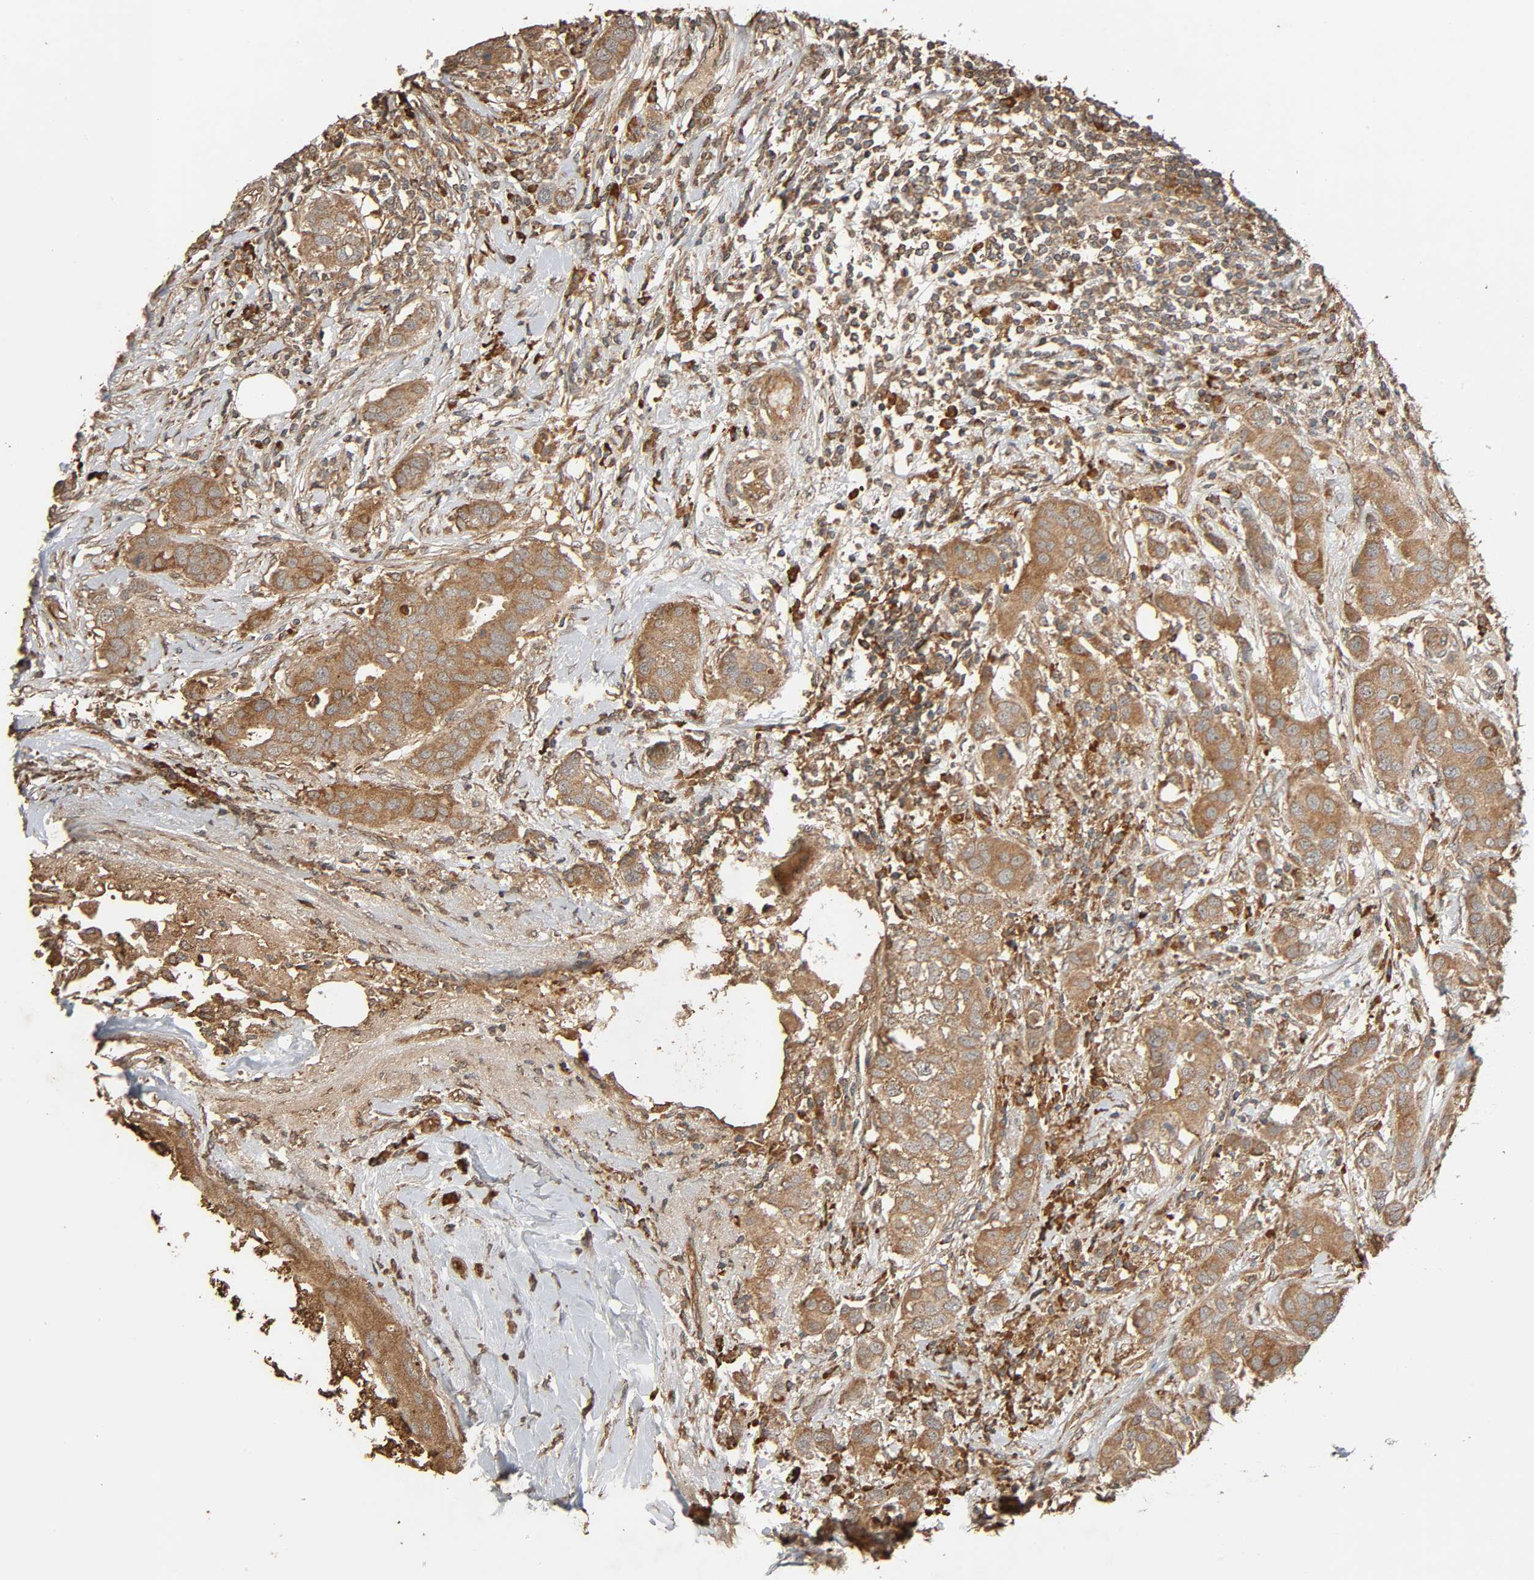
{"staining": {"intensity": "moderate", "quantity": ">75%", "location": "cytoplasmic/membranous"}, "tissue": "breast cancer", "cell_type": "Tumor cells", "image_type": "cancer", "snomed": [{"axis": "morphology", "description": "Duct carcinoma"}, {"axis": "topography", "description": "Breast"}], "caption": "Human breast invasive ductal carcinoma stained with a brown dye reveals moderate cytoplasmic/membranous positive expression in approximately >75% of tumor cells.", "gene": "MAP3K8", "patient": {"sex": "female", "age": 50}}